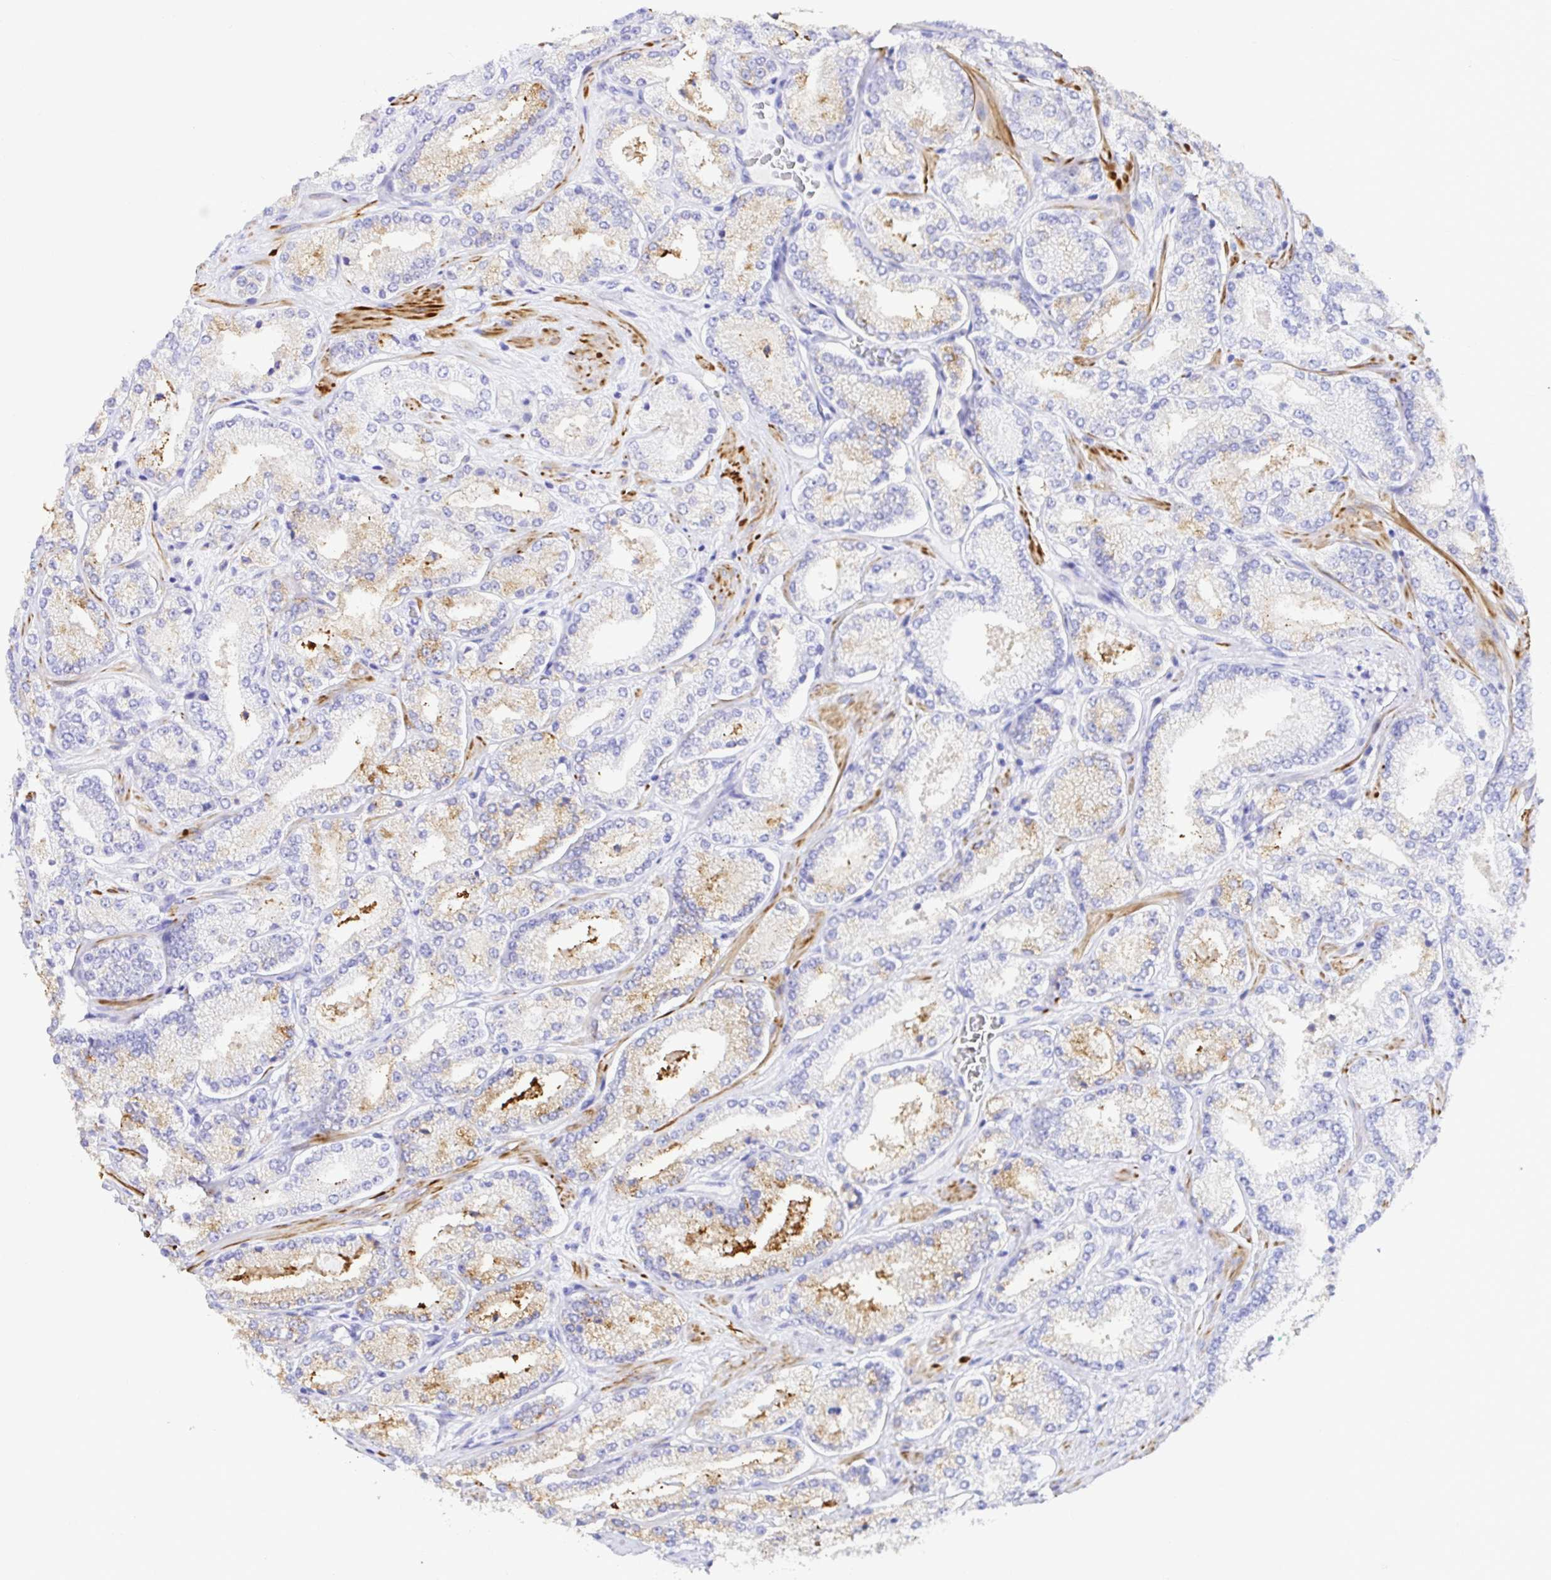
{"staining": {"intensity": "weak", "quantity": "25%-75%", "location": "cytoplasmic/membranous"}, "tissue": "prostate cancer", "cell_type": "Tumor cells", "image_type": "cancer", "snomed": [{"axis": "morphology", "description": "Adenocarcinoma, High grade"}, {"axis": "topography", "description": "Prostate"}], "caption": "A brown stain highlights weak cytoplasmic/membranous expression of a protein in prostate cancer tumor cells.", "gene": "BACE2", "patient": {"sex": "male", "age": 63}}